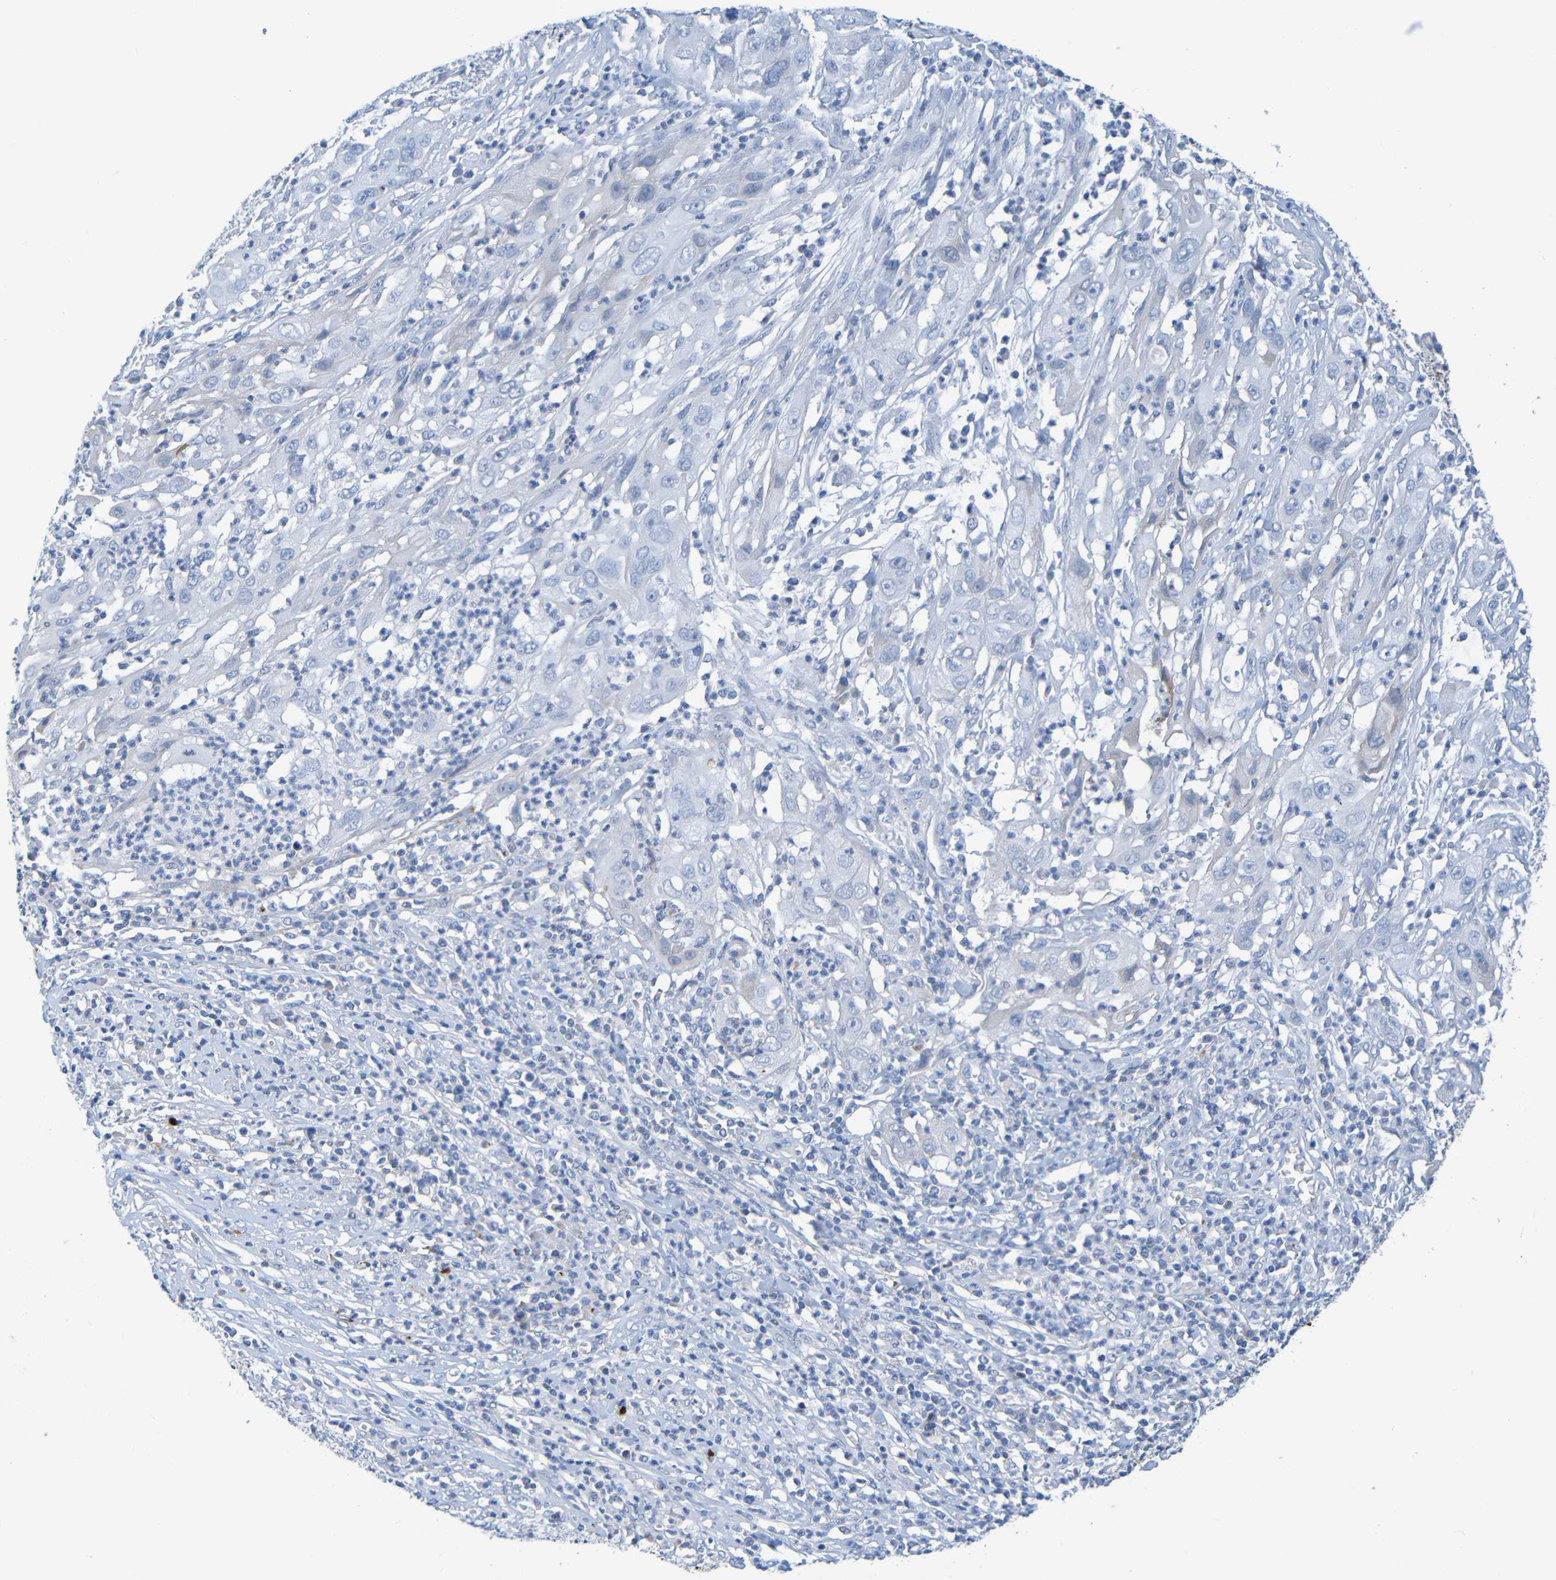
{"staining": {"intensity": "negative", "quantity": "none", "location": "none"}, "tissue": "cervical cancer", "cell_type": "Tumor cells", "image_type": "cancer", "snomed": [{"axis": "morphology", "description": "Squamous cell carcinoma, NOS"}, {"axis": "topography", "description": "Cervix"}], "caption": "Immunohistochemistry image of human cervical squamous cell carcinoma stained for a protein (brown), which displays no staining in tumor cells.", "gene": "IL10", "patient": {"sex": "female", "age": 32}}